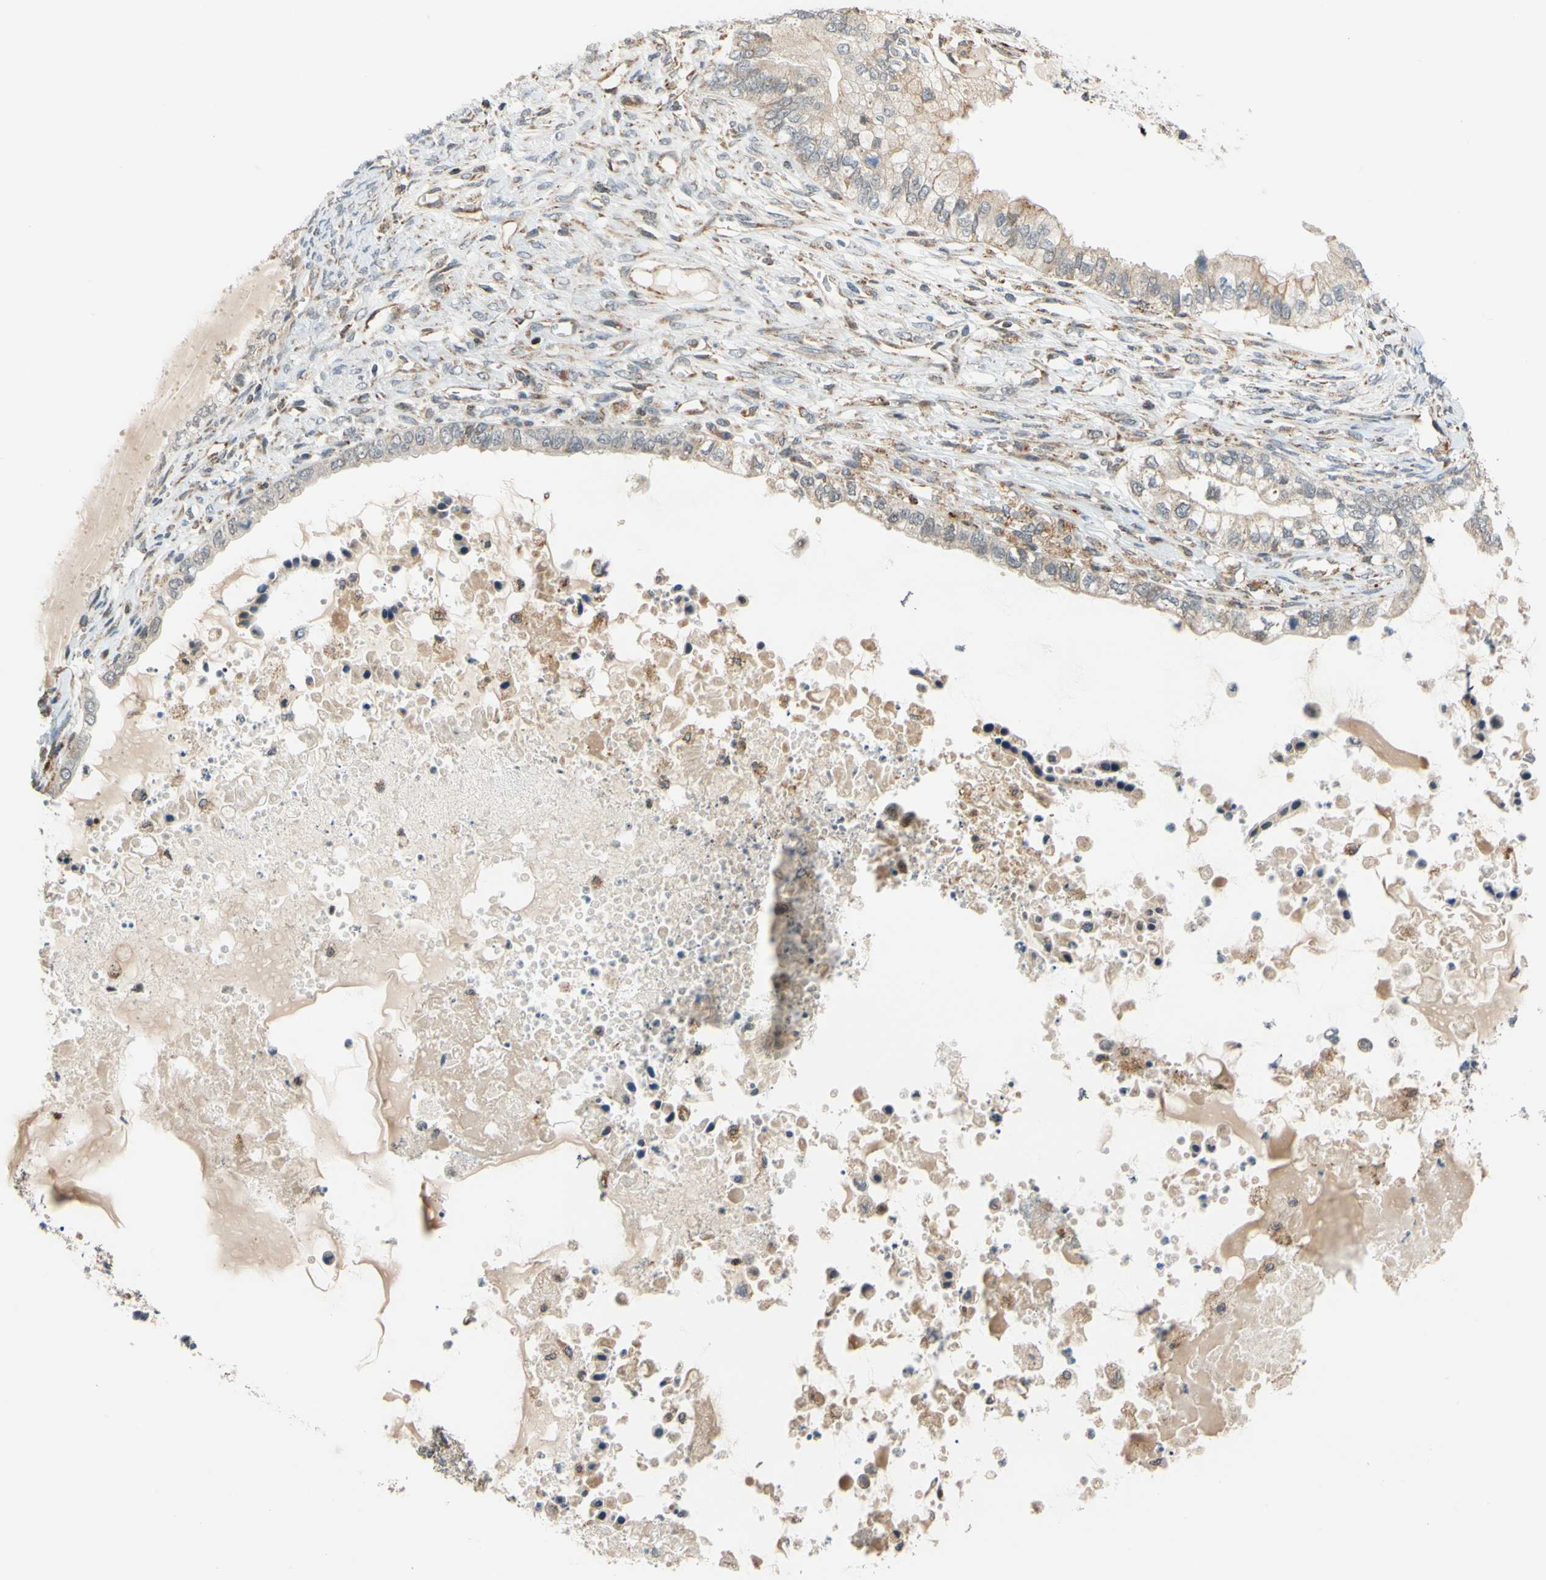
{"staining": {"intensity": "weak", "quantity": "<25%", "location": "cytoplasmic/membranous"}, "tissue": "ovarian cancer", "cell_type": "Tumor cells", "image_type": "cancer", "snomed": [{"axis": "morphology", "description": "Cystadenocarcinoma, mucinous, NOS"}, {"axis": "topography", "description": "Ovary"}], "caption": "This is an IHC histopathology image of human ovarian mucinous cystadenocarcinoma. There is no staining in tumor cells.", "gene": "SFXN3", "patient": {"sex": "female", "age": 80}}